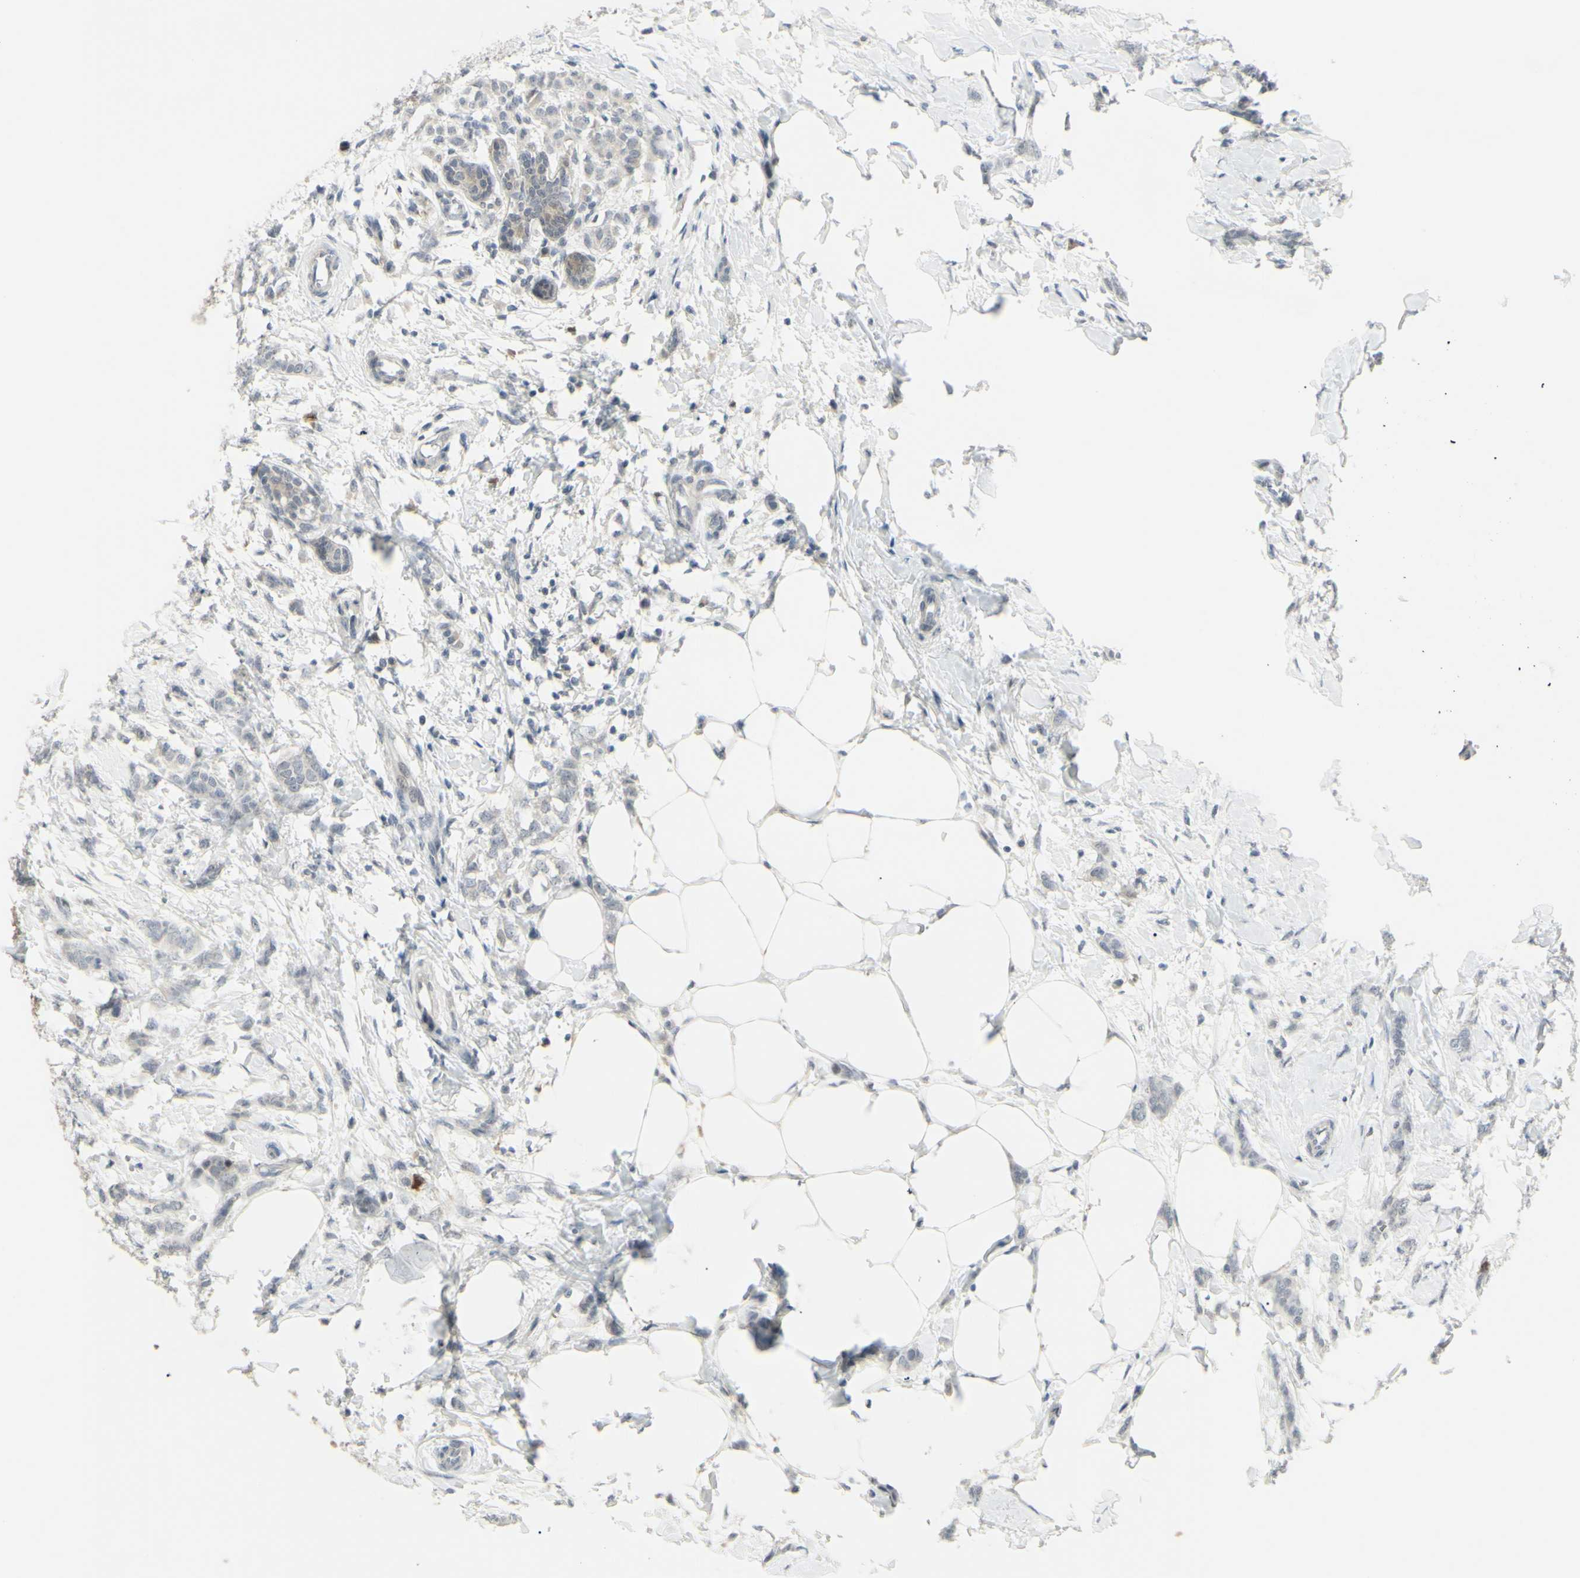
{"staining": {"intensity": "weak", "quantity": ">75%", "location": "cytoplasmic/membranous"}, "tissue": "breast cancer", "cell_type": "Tumor cells", "image_type": "cancer", "snomed": [{"axis": "morphology", "description": "Lobular carcinoma, in situ"}, {"axis": "morphology", "description": "Lobular carcinoma"}, {"axis": "topography", "description": "Breast"}], "caption": "Breast cancer (lobular carcinoma) stained with DAB IHC demonstrates low levels of weak cytoplasmic/membranous positivity in approximately >75% of tumor cells.", "gene": "ETNK1", "patient": {"sex": "female", "age": 41}}